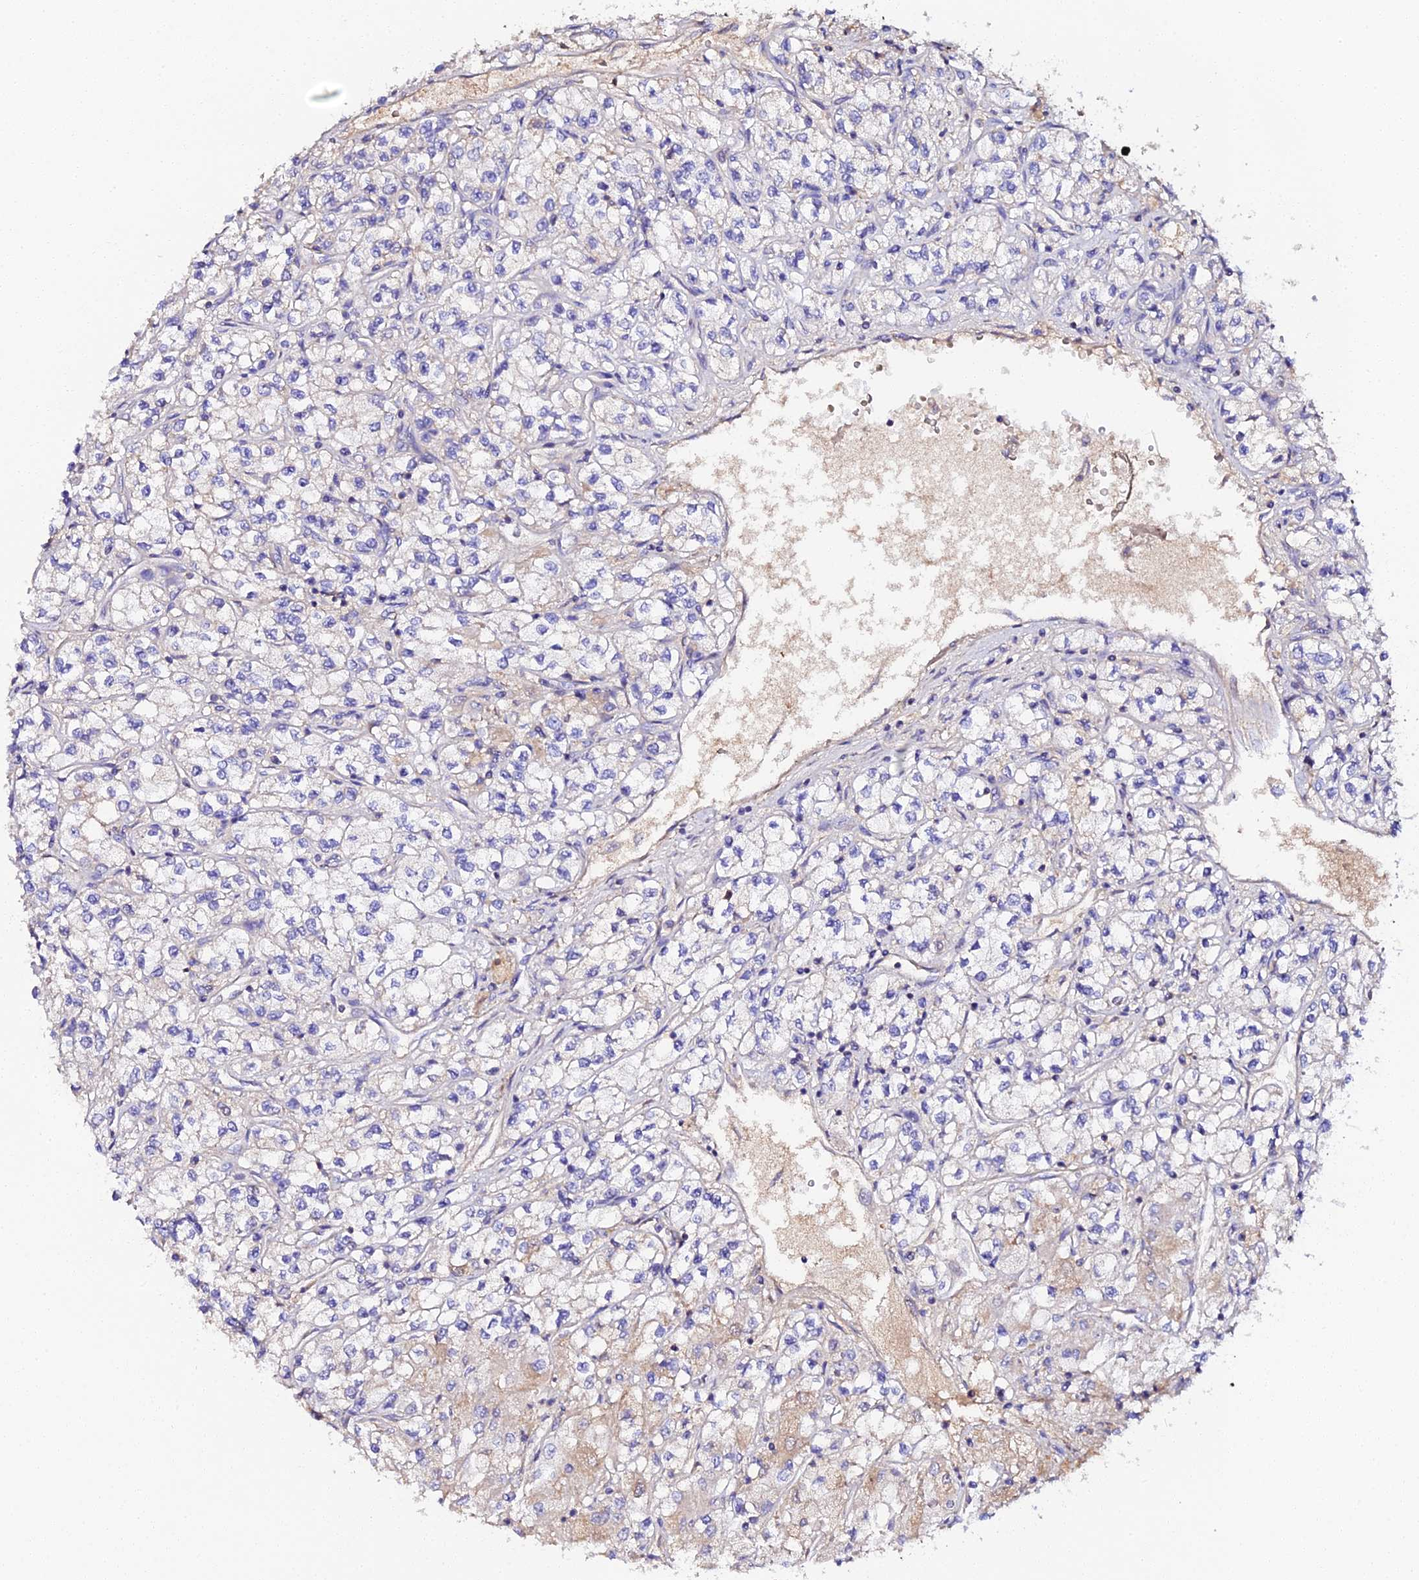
{"staining": {"intensity": "moderate", "quantity": "<25%", "location": "cytoplasmic/membranous"}, "tissue": "renal cancer", "cell_type": "Tumor cells", "image_type": "cancer", "snomed": [{"axis": "morphology", "description": "Adenocarcinoma, NOS"}, {"axis": "topography", "description": "Kidney"}], "caption": "A low amount of moderate cytoplasmic/membranous staining is present in about <25% of tumor cells in renal cancer (adenocarcinoma) tissue.", "gene": "SCX", "patient": {"sex": "male", "age": 80}}